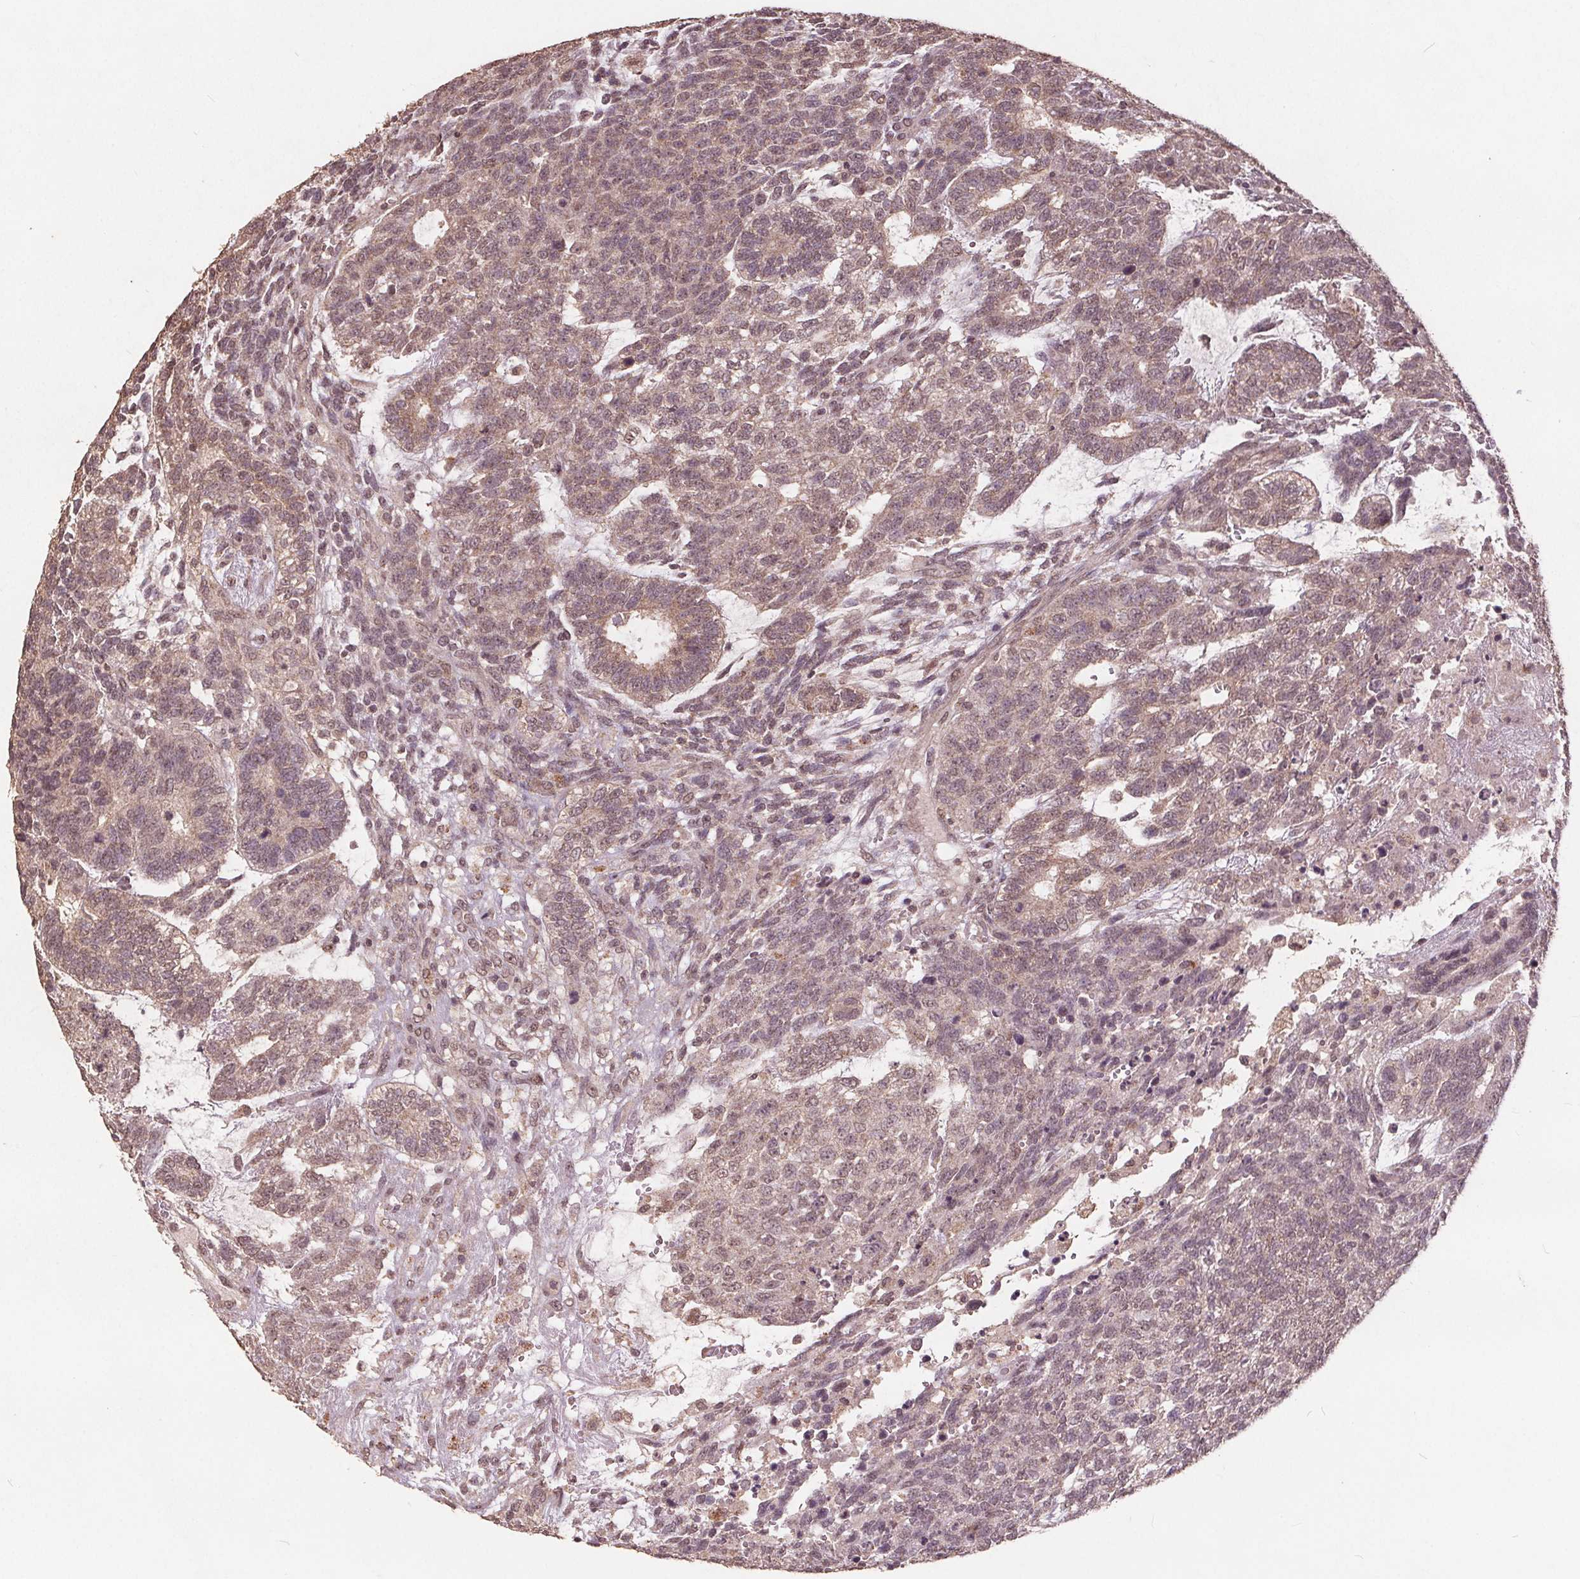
{"staining": {"intensity": "weak", "quantity": "25%-75%", "location": "cytoplasmic/membranous,nuclear"}, "tissue": "testis cancer", "cell_type": "Tumor cells", "image_type": "cancer", "snomed": [{"axis": "morphology", "description": "Carcinoma, Embryonal, NOS"}, {"axis": "topography", "description": "Testis"}], "caption": "Protein positivity by immunohistochemistry shows weak cytoplasmic/membranous and nuclear expression in about 25%-75% of tumor cells in testis cancer.", "gene": "DSG3", "patient": {"sex": "male", "age": 23}}